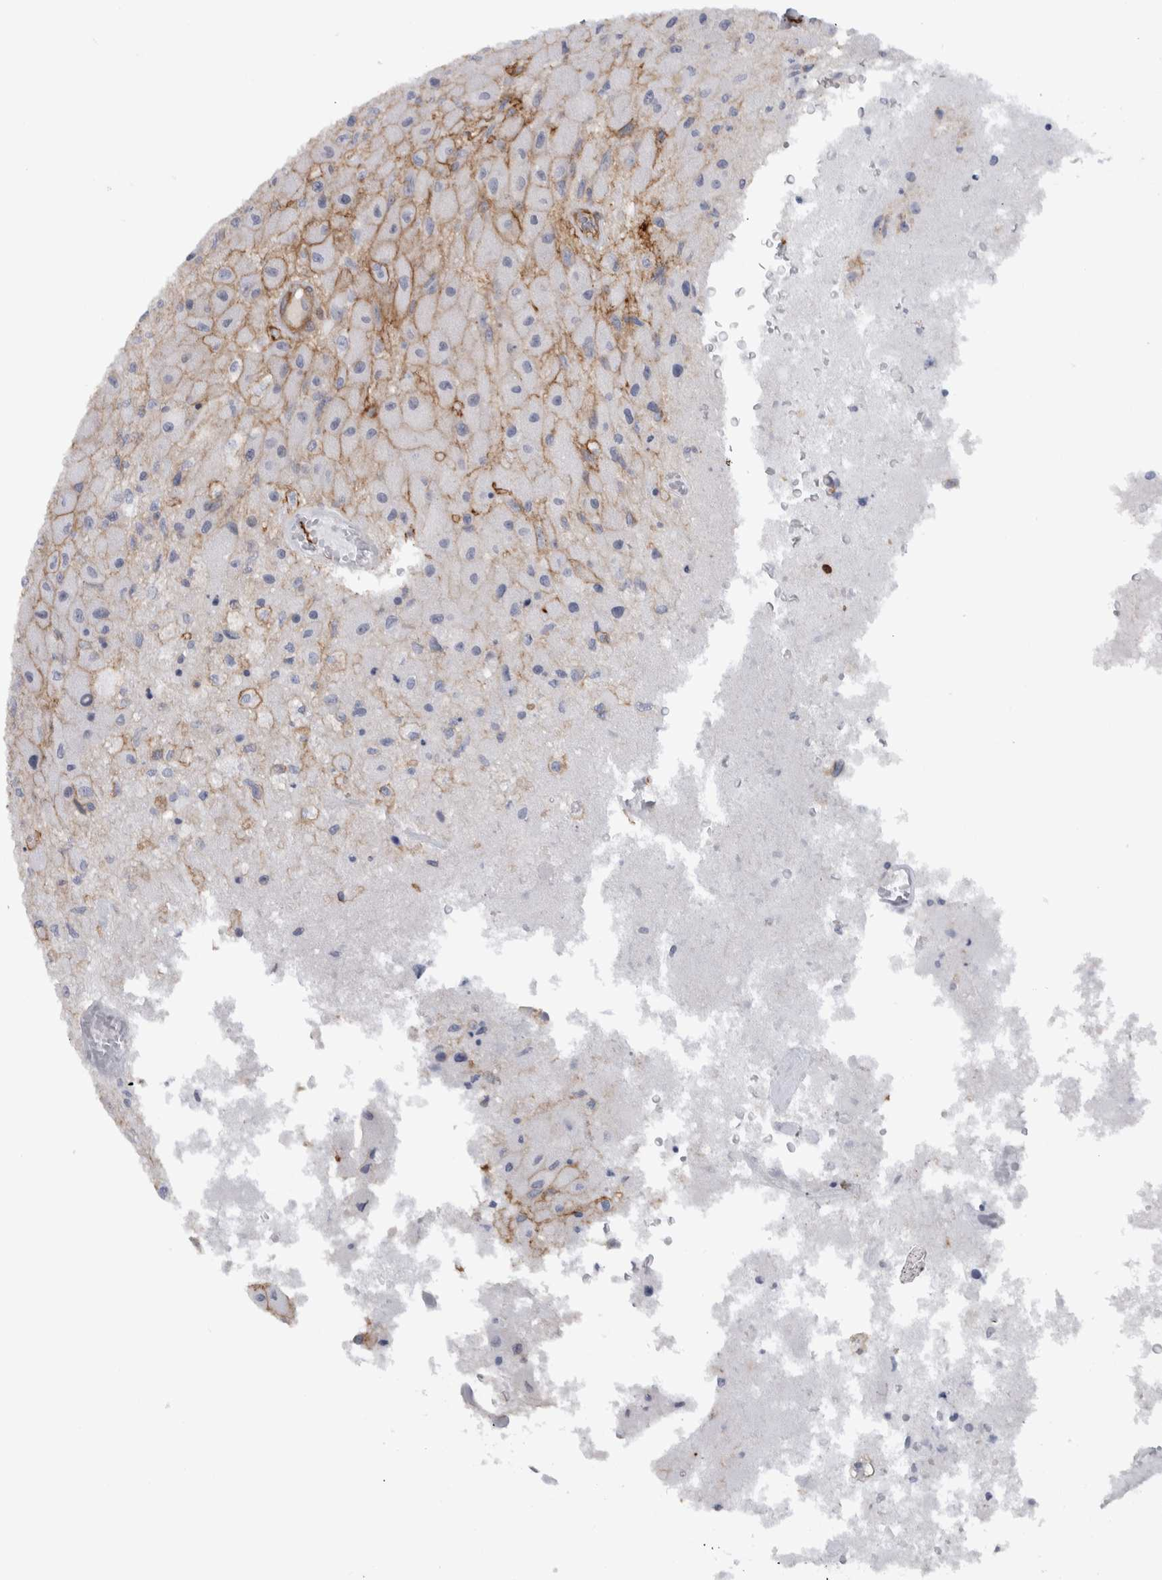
{"staining": {"intensity": "negative", "quantity": "none", "location": "none"}, "tissue": "glioma", "cell_type": "Tumor cells", "image_type": "cancer", "snomed": [{"axis": "morphology", "description": "Normal tissue, NOS"}, {"axis": "morphology", "description": "Glioma, malignant, High grade"}, {"axis": "topography", "description": "Cerebral cortex"}], "caption": "DAB (3,3'-diaminobenzidine) immunohistochemical staining of glioma displays no significant positivity in tumor cells. Nuclei are stained in blue.", "gene": "AHNAK", "patient": {"sex": "male", "age": 77}}